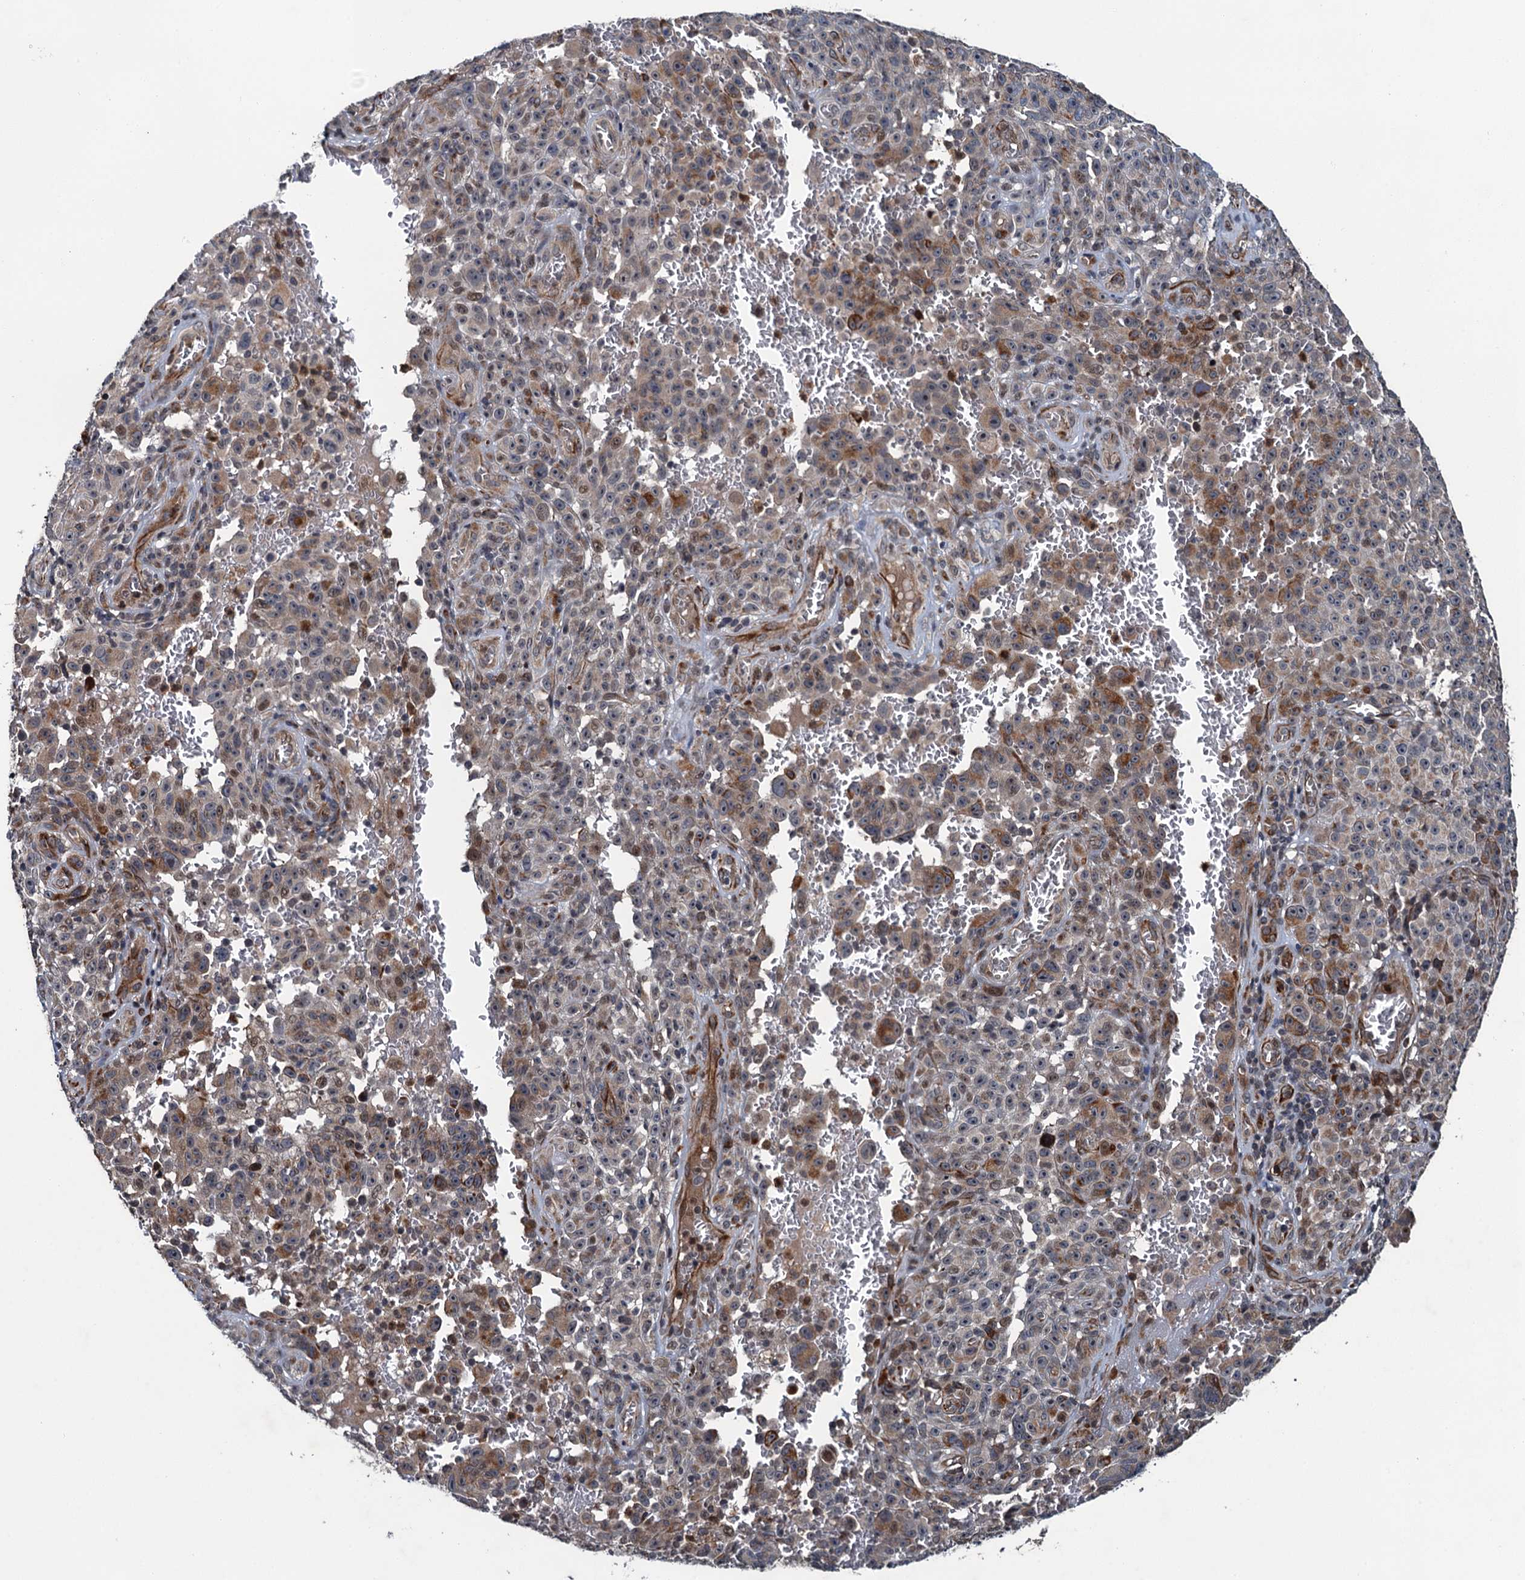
{"staining": {"intensity": "moderate", "quantity": "<25%", "location": "cytoplasmic/membranous"}, "tissue": "melanoma", "cell_type": "Tumor cells", "image_type": "cancer", "snomed": [{"axis": "morphology", "description": "Malignant melanoma, NOS"}, {"axis": "topography", "description": "Skin"}], "caption": "A low amount of moderate cytoplasmic/membranous expression is present in approximately <25% of tumor cells in melanoma tissue.", "gene": "WHAMM", "patient": {"sex": "female", "age": 82}}